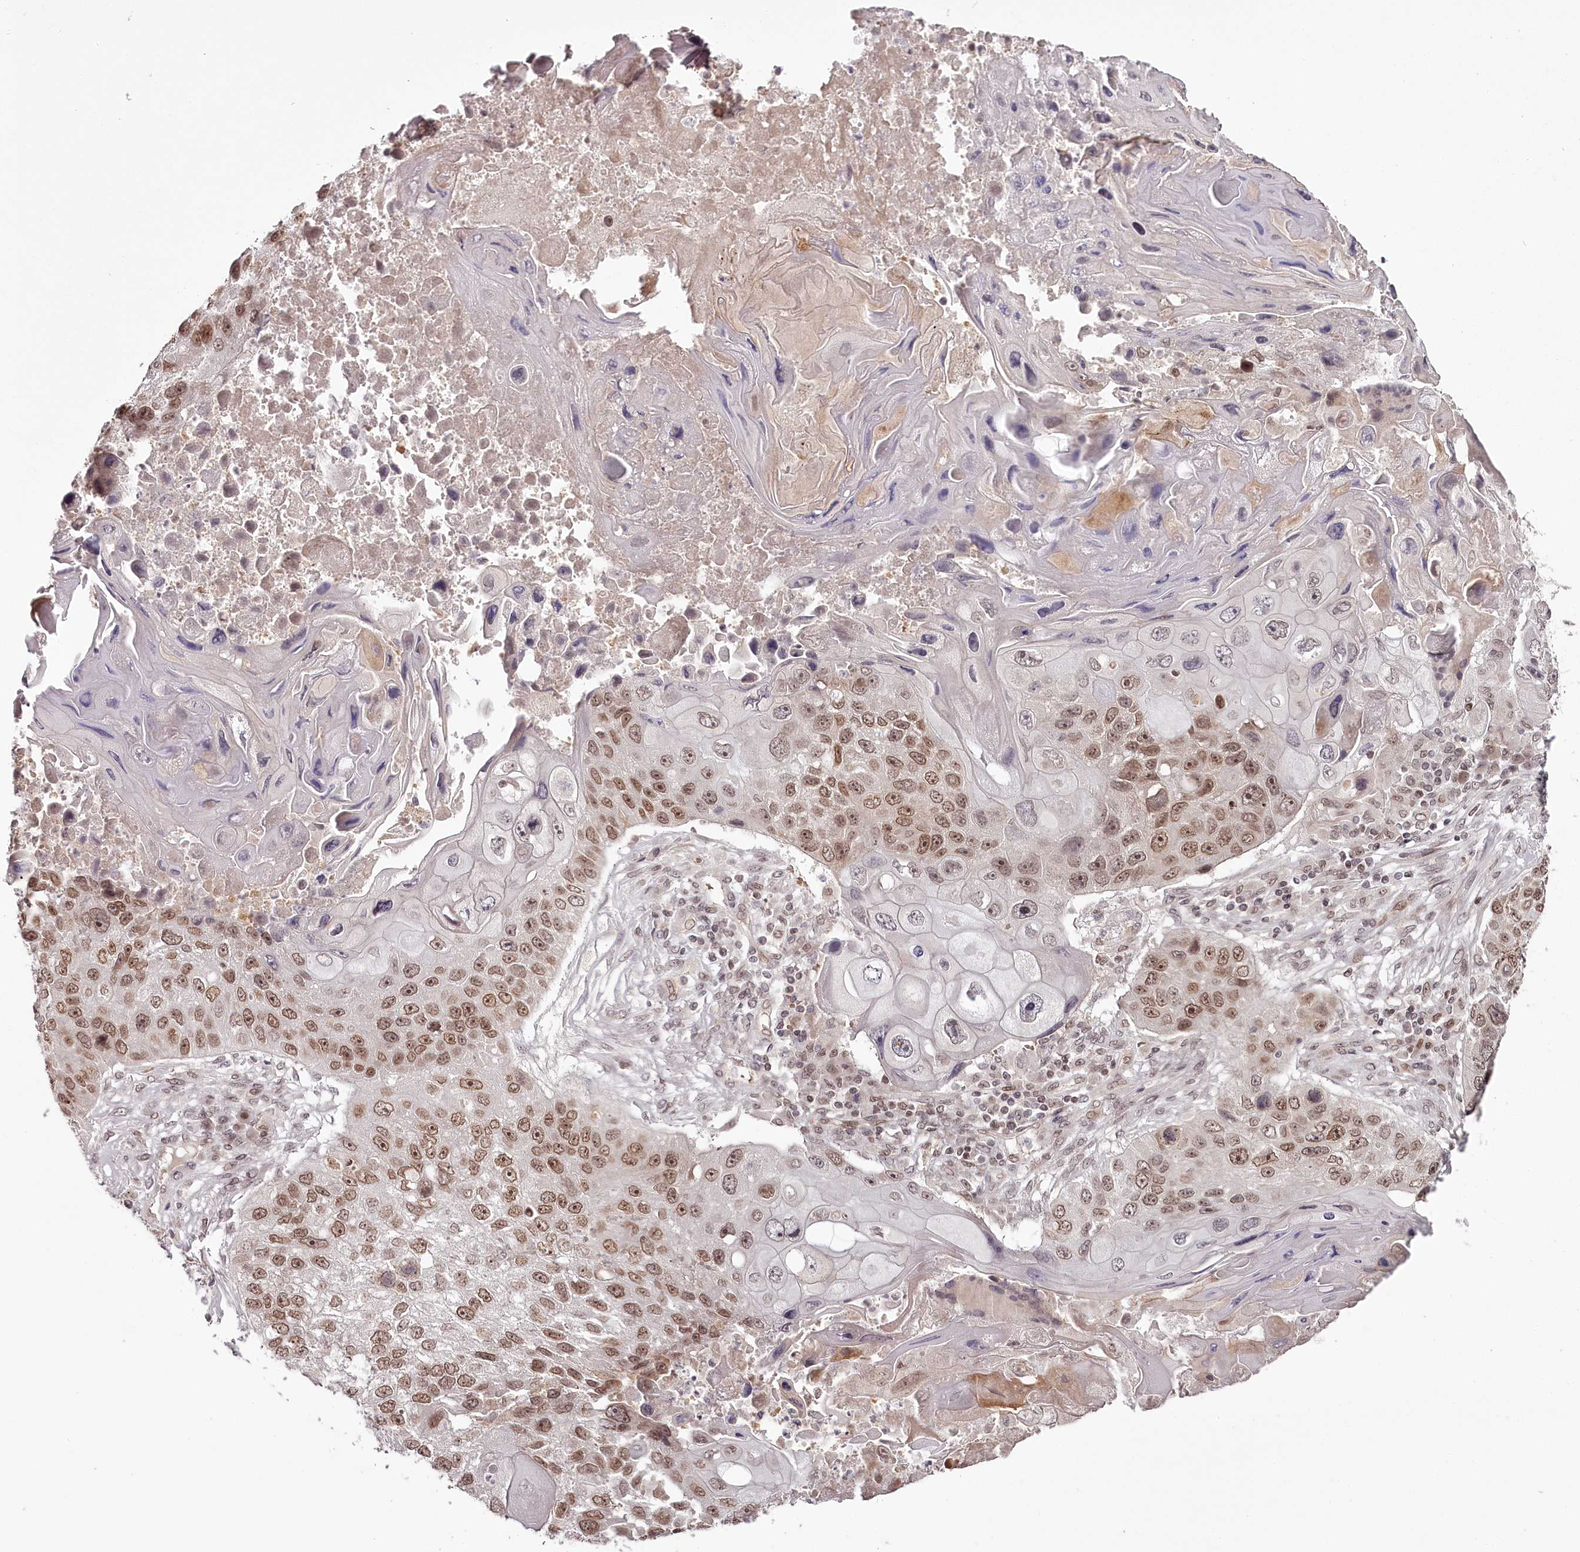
{"staining": {"intensity": "moderate", "quantity": ">75%", "location": "nuclear"}, "tissue": "lung cancer", "cell_type": "Tumor cells", "image_type": "cancer", "snomed": [{"axis": "morphology", "description": "Squamous cell carcinoma, NOS"}, {"axis": "topography", "description": "Lung"}], "caption": "A brown stain highlights moderate nuclear positivity of a protein in human squamous cell carcinoma (lung) tumor cells.", "gene": "THYN1", "patient": {"sex": "male", "age": 61}}